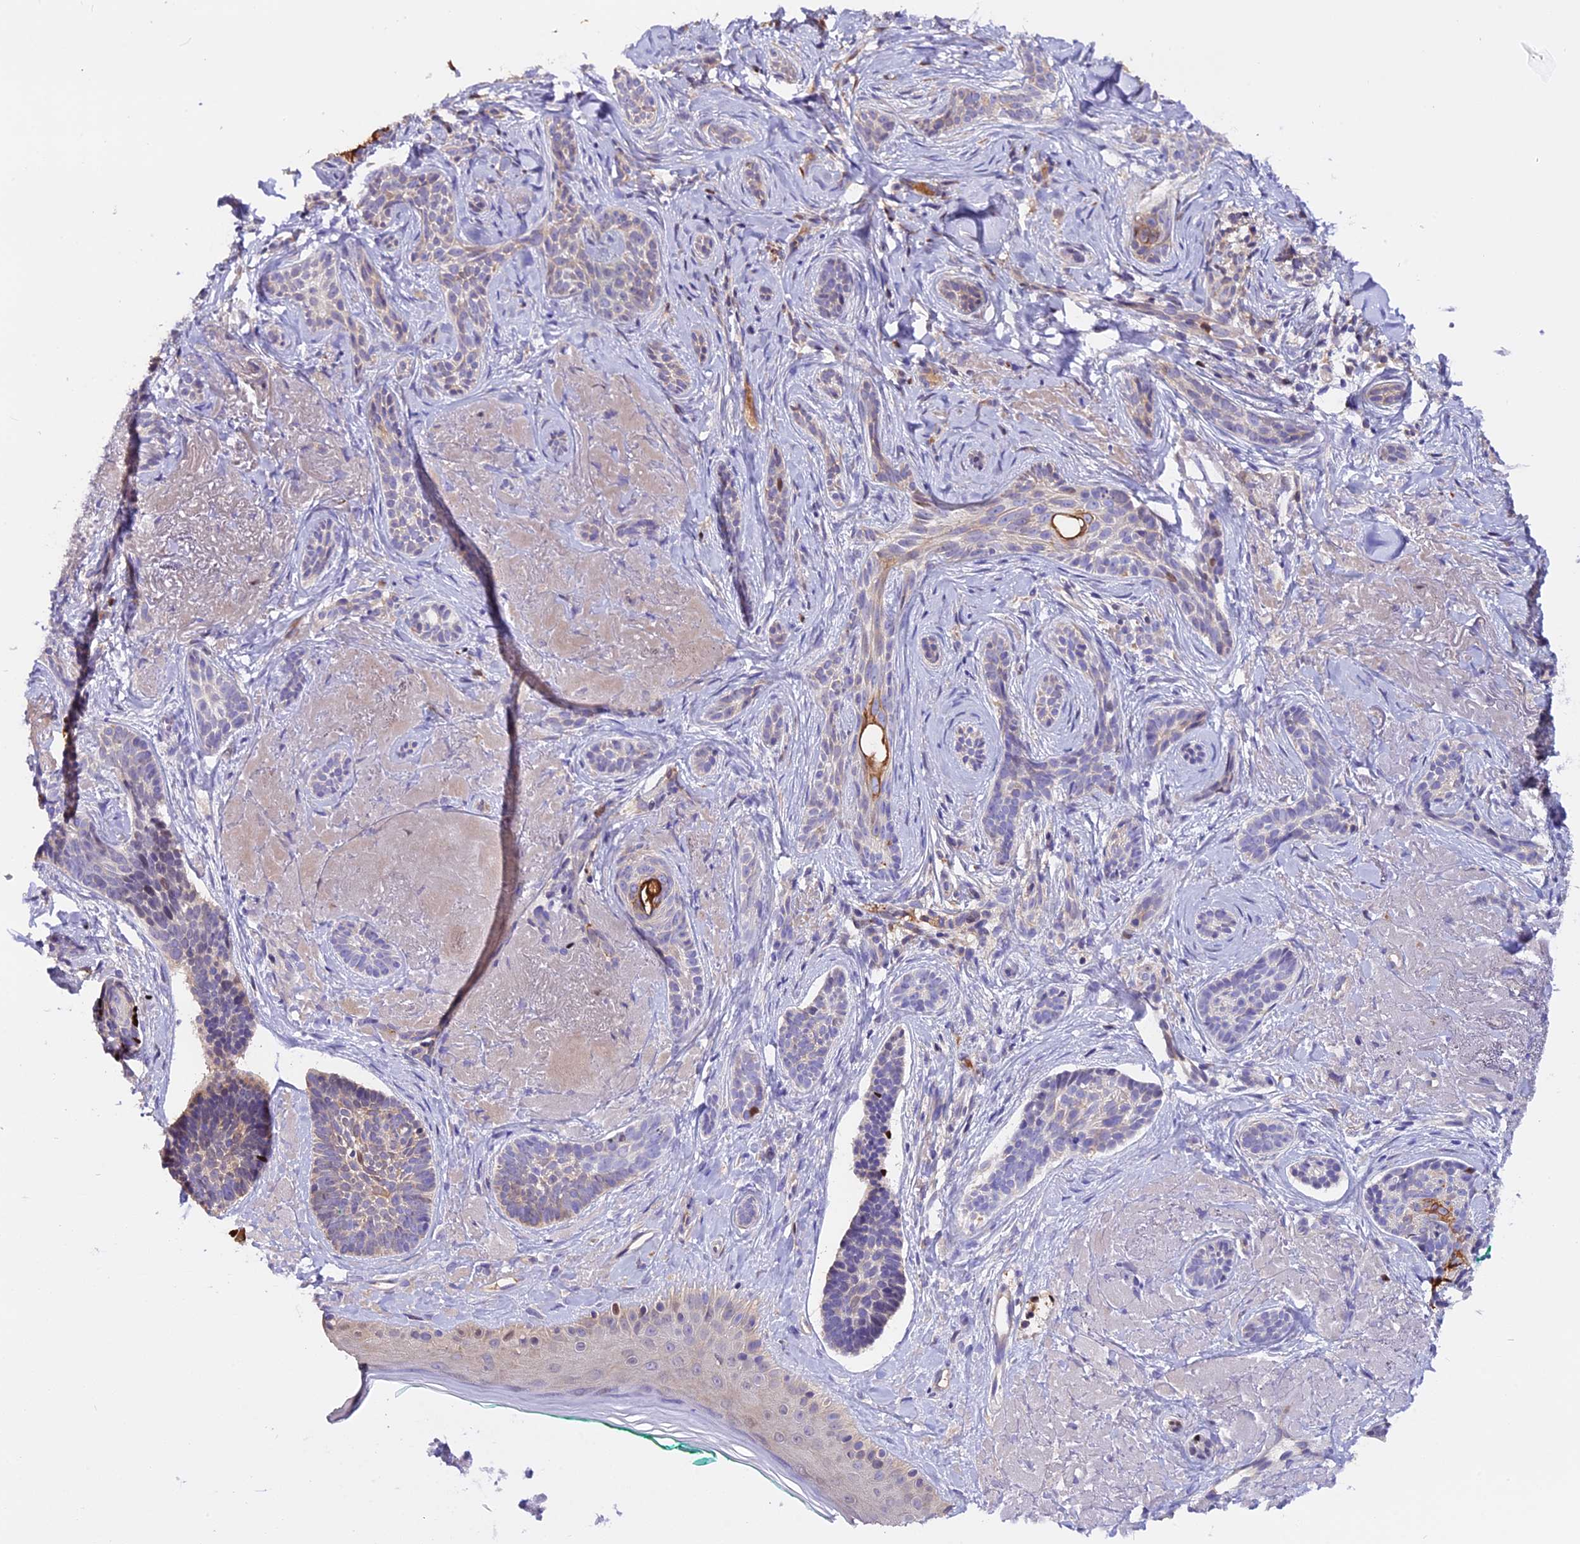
{"staining": {"intensity": "negative", "quantity": "none", "location": "none"}, "tissue": "skin cancer", "cell_type": "Tumor cells", "image_type": "cancer", "snomed": [{"axis": "morphology", "description": "Basal cell carcinoma"}, {"axis": "topography", "description": "Skin"}], "caption": "Basal cell carcinoma (skin) was stained to show a protein in brown. There is no significant staining in tumor cells.", "gene": "MAP3K7CL", "patient": {"sex": "male", "age": 71}}